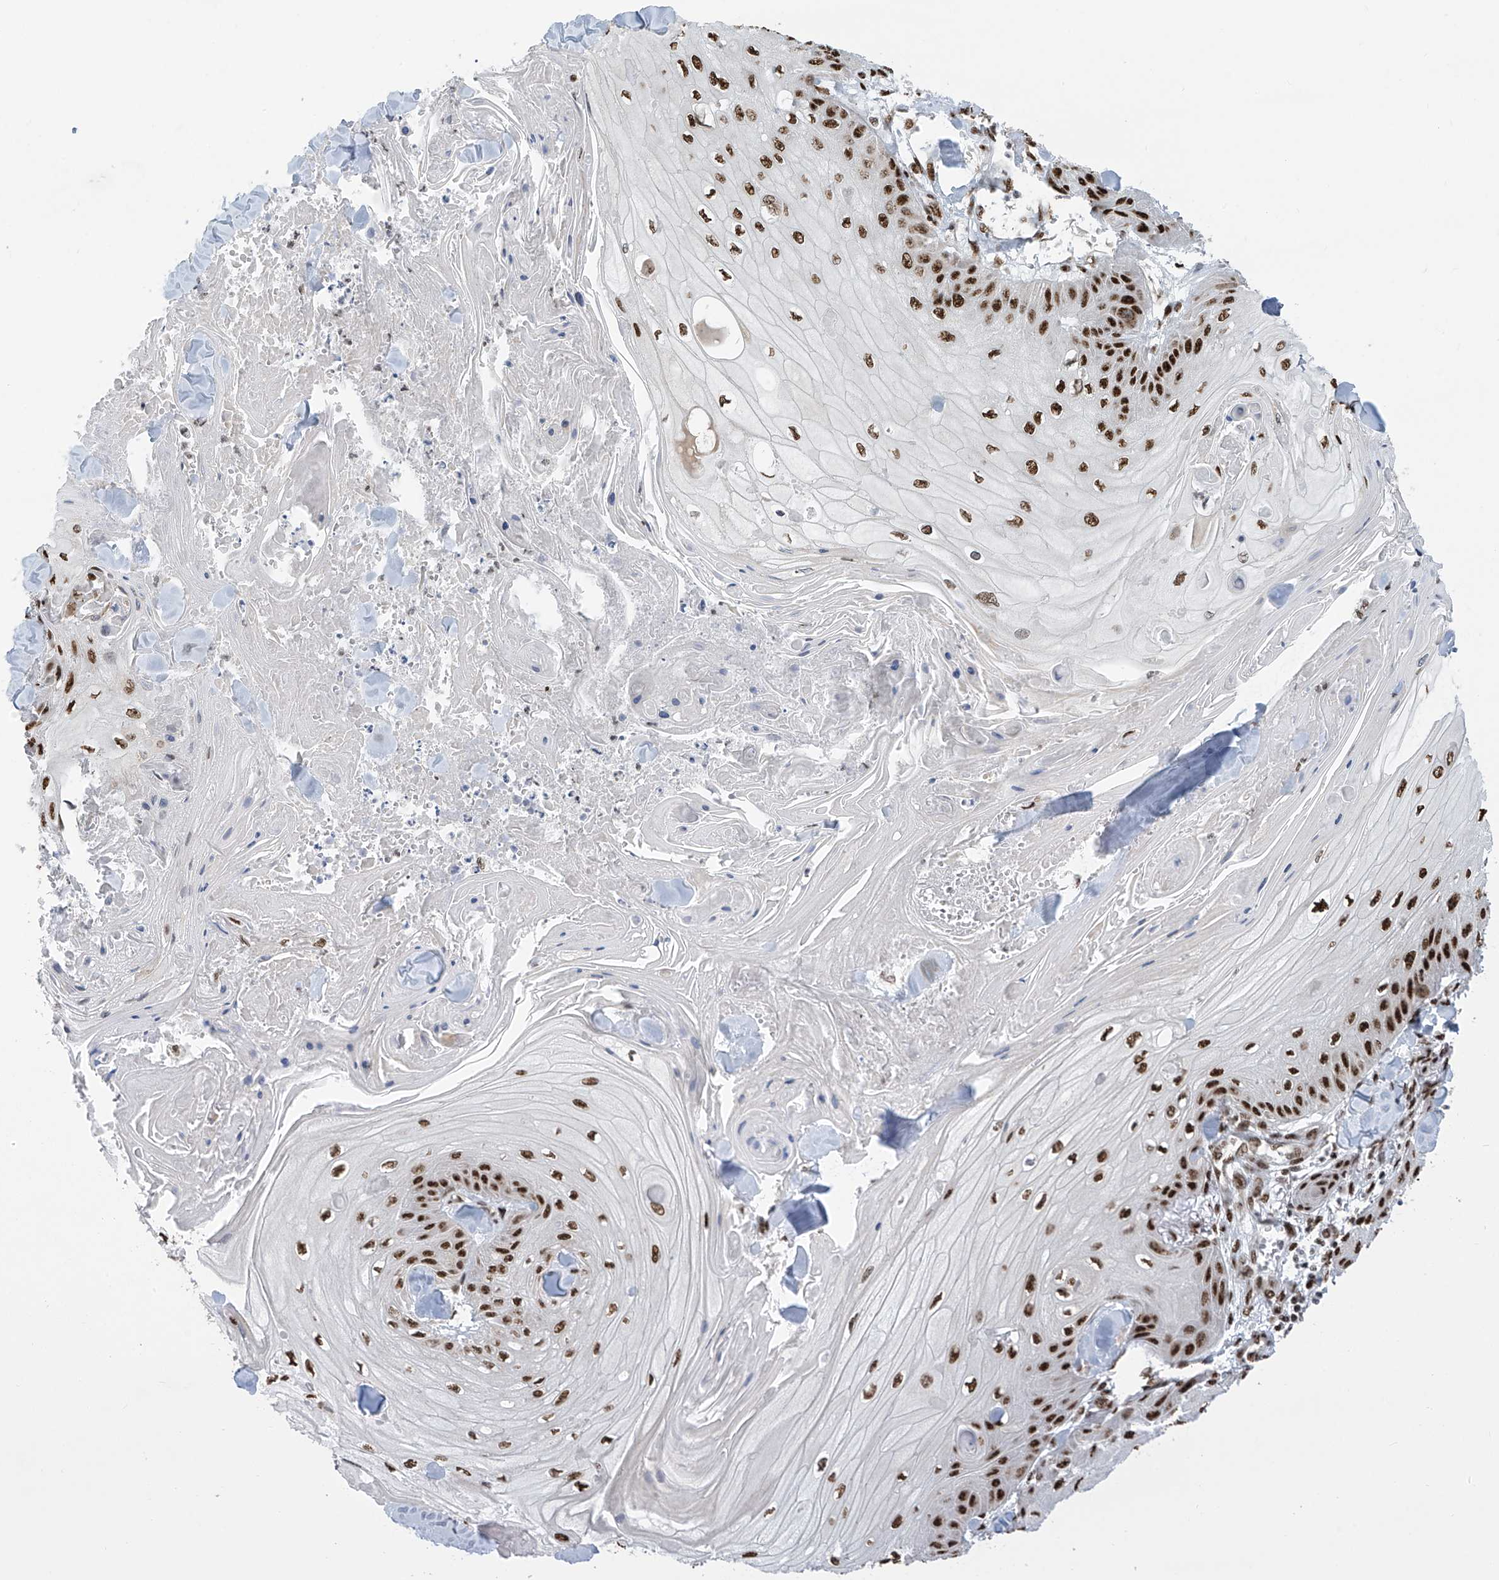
{"staining": {"intensity": "strong", "quantity": ">75%", "location": "nuclear"}, "tissue": "skin cancer", "cell_type": "Tumor cells", "image_type": "cancer", "snomed": [{"axis": "morphology", "description": "Squamous cell carcinoma, NOS"}, {"axis": "topography", "description": "Skin"}], "caption": "Skin cancer (squamous cell carcinoma) stained with IHC shows strong nuclear positivity in approximately >75% of tumor cells. The protein of interest is shown in brown color, while the nuclei are stained blue.", "gene": "APLF", "patient": {"sex": "male", "age": 74}}